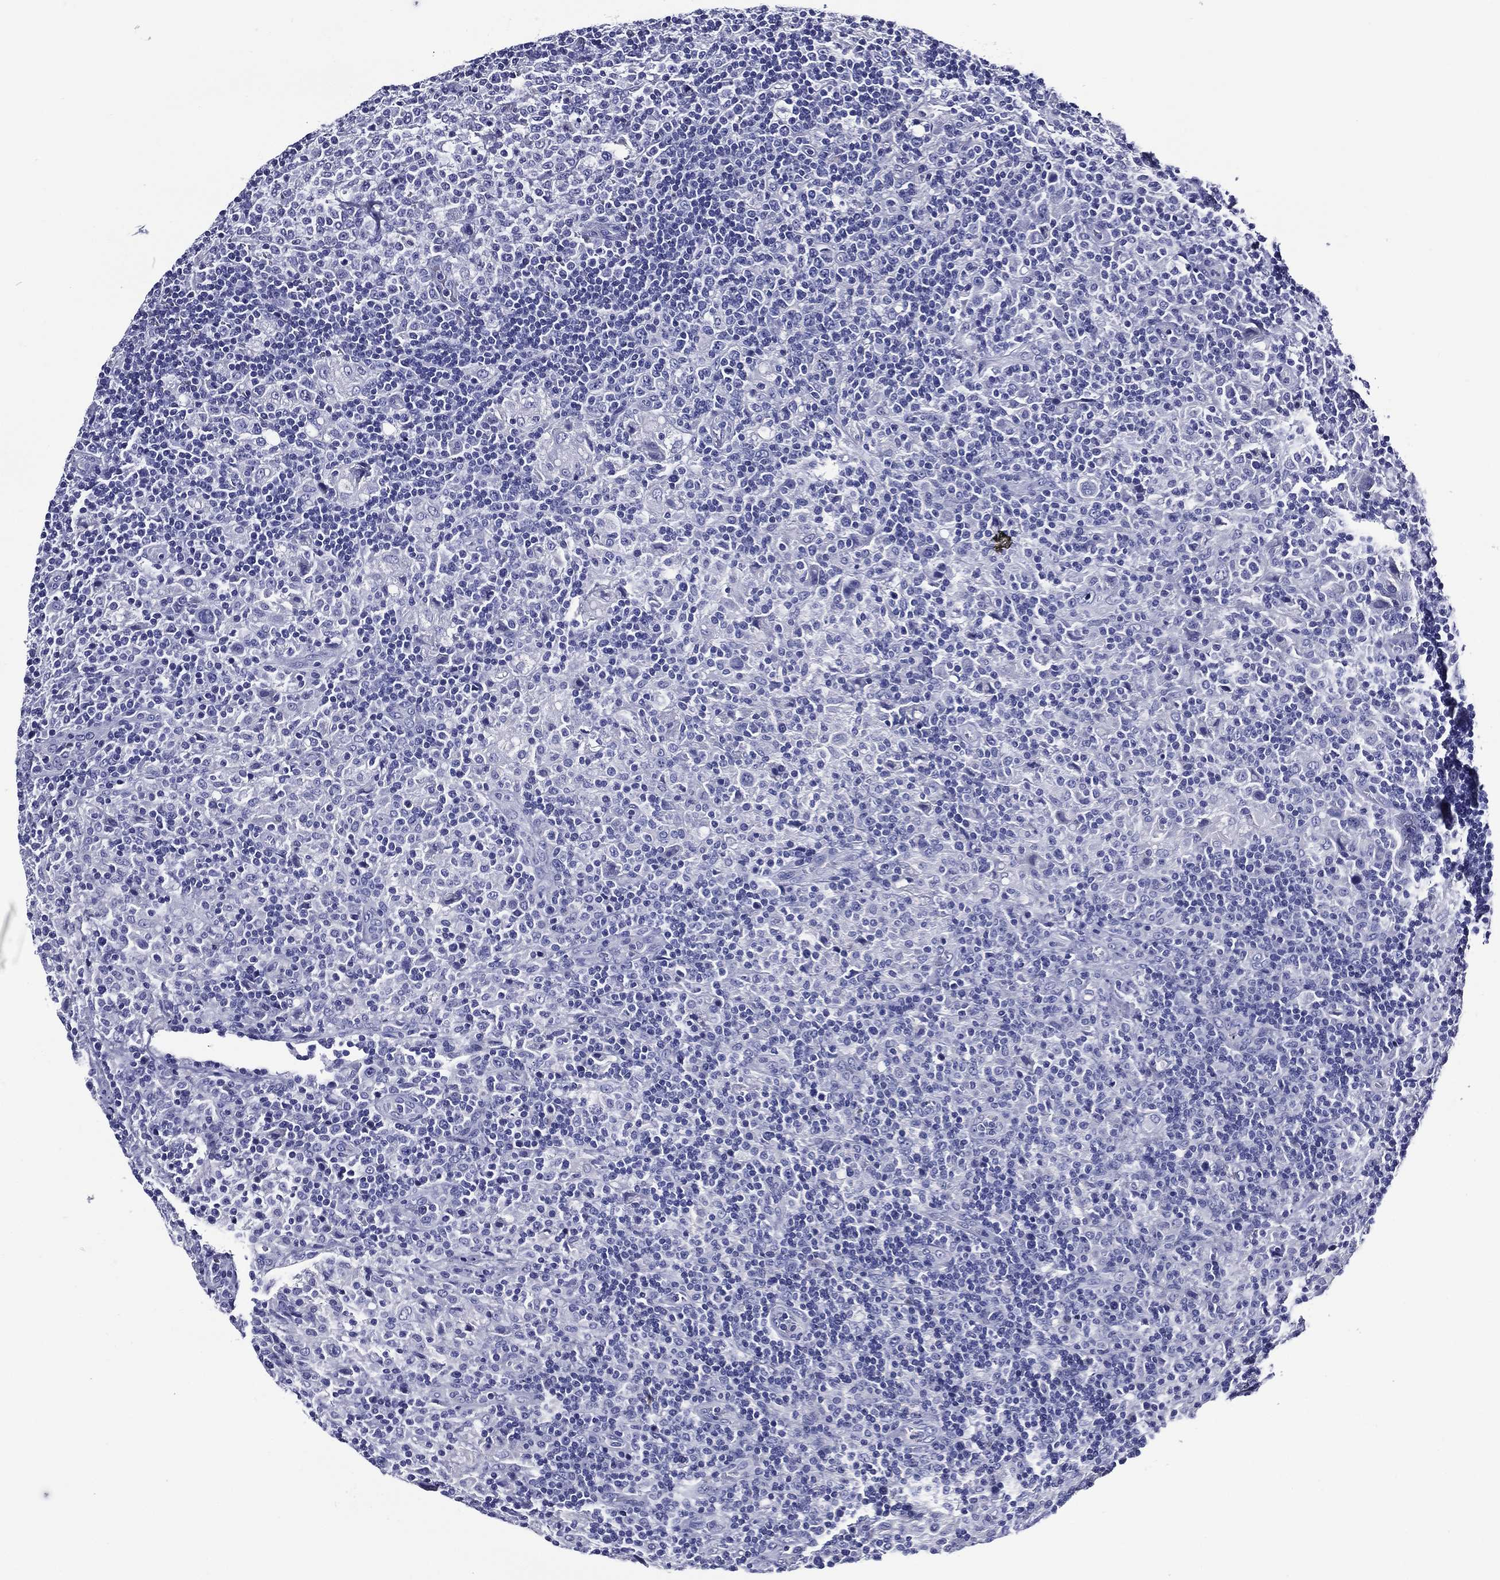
{"staining": {"intensity": "negative", "quantity": "none", "location": "none"}, "tissue": "lymphoma", "cell_type": "Tumor cells", "image_type": "cancer", "snomed": [{"axis": "morphology", "description": "Hodgkin's disease, NOS"}, {"axis": "topography", "description": "Lymph node"}], "caption": "The immunohistochemistry (IHC) image has no significant staining in tumor cells of lymphoma tissue.", "gene": "ACE2", "patient": {"sex": "male", "age": 70}}